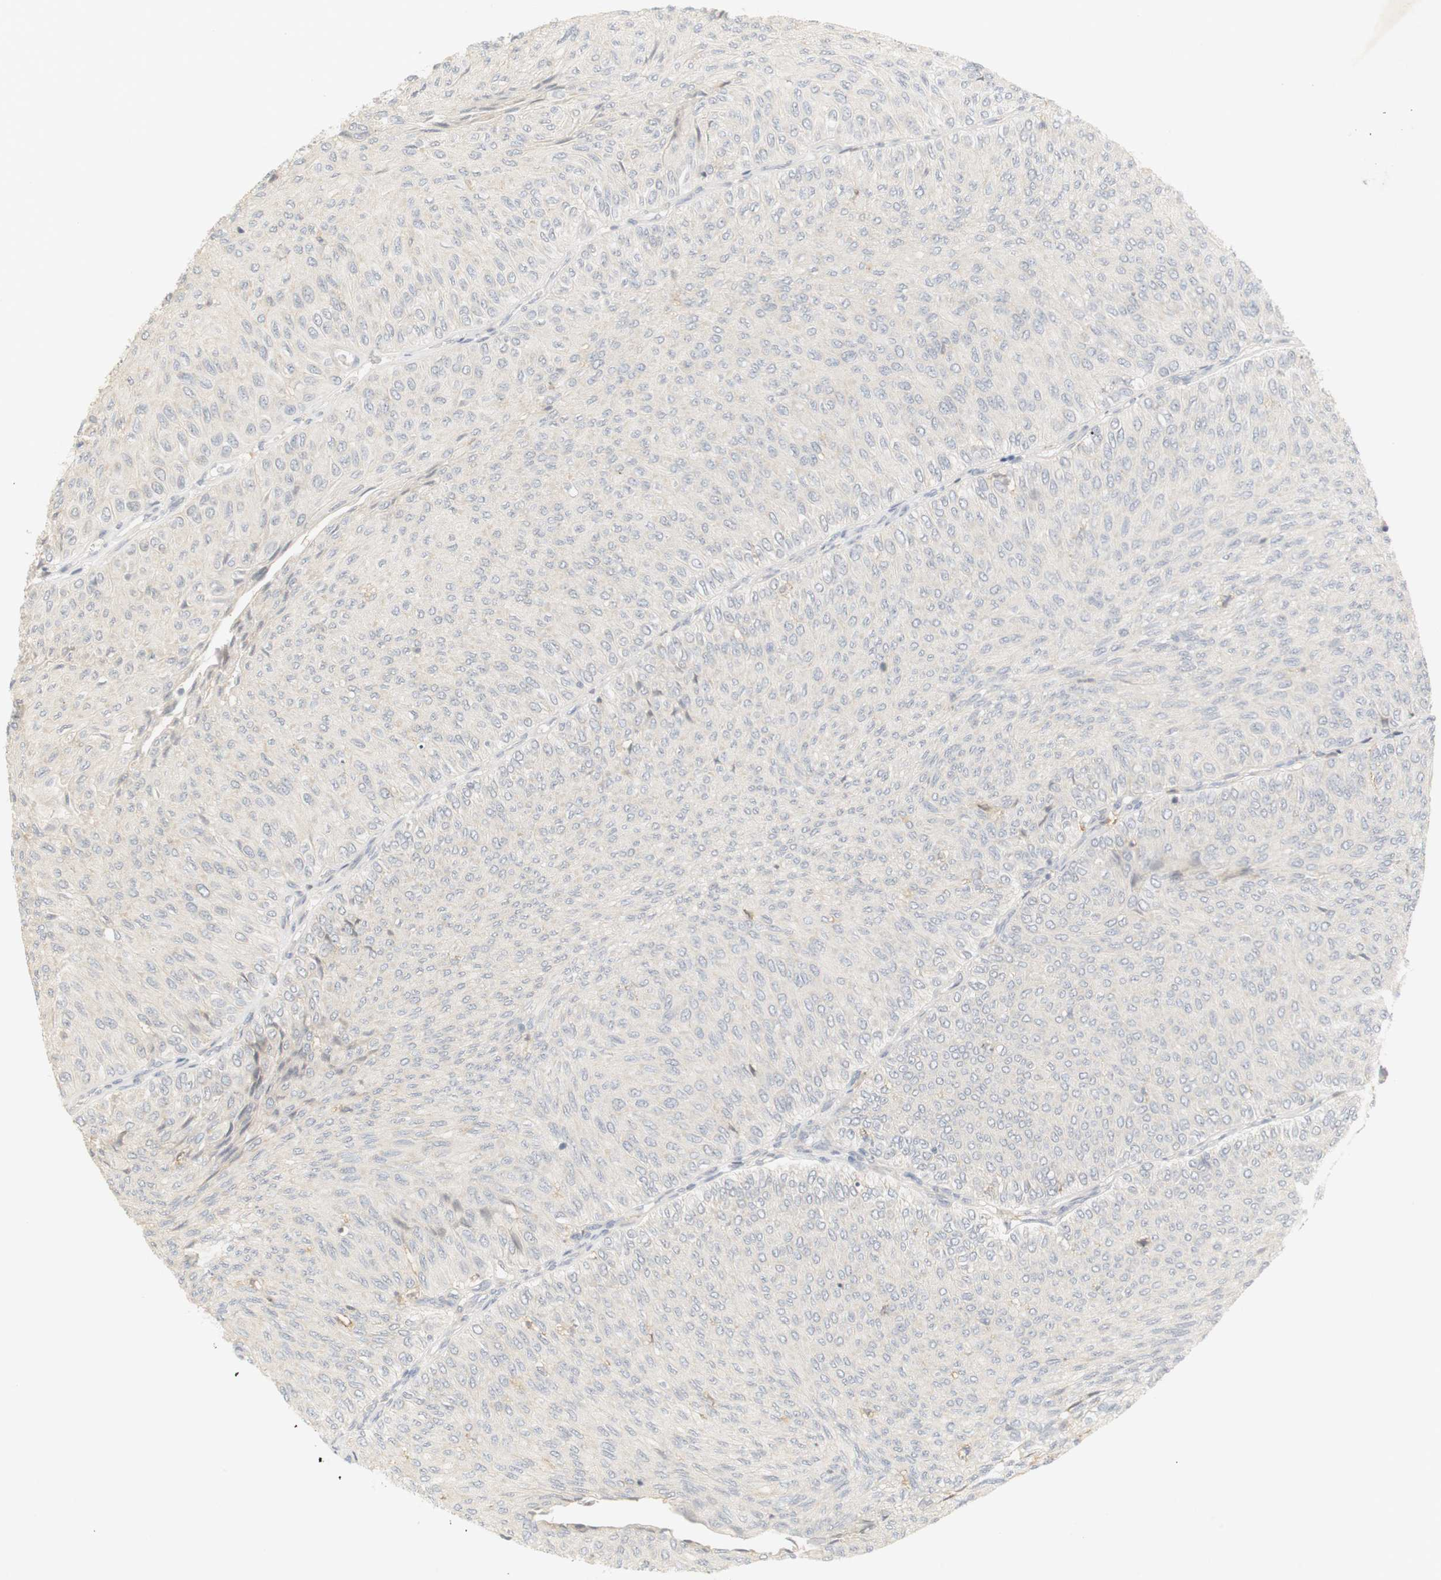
{"staining": {"intensity": "negative", "quantity": "none", "location": "none"}, "tissue": "urothelial cancer", "cell_type": "Tumor cells", "image_type": "cancer", "snomed": [{"axis": "morphology", "description": "Urothelial carcinoma, Low grade"}, {"axis": "topography", "description": "Urinary bladder"}], "caption": "Urothelial cancer was stained to show a protein in brown. There is no significant expression in tumor cells.", "gene": "RTN3", "patient": {"sex": "male", "age": 78}}